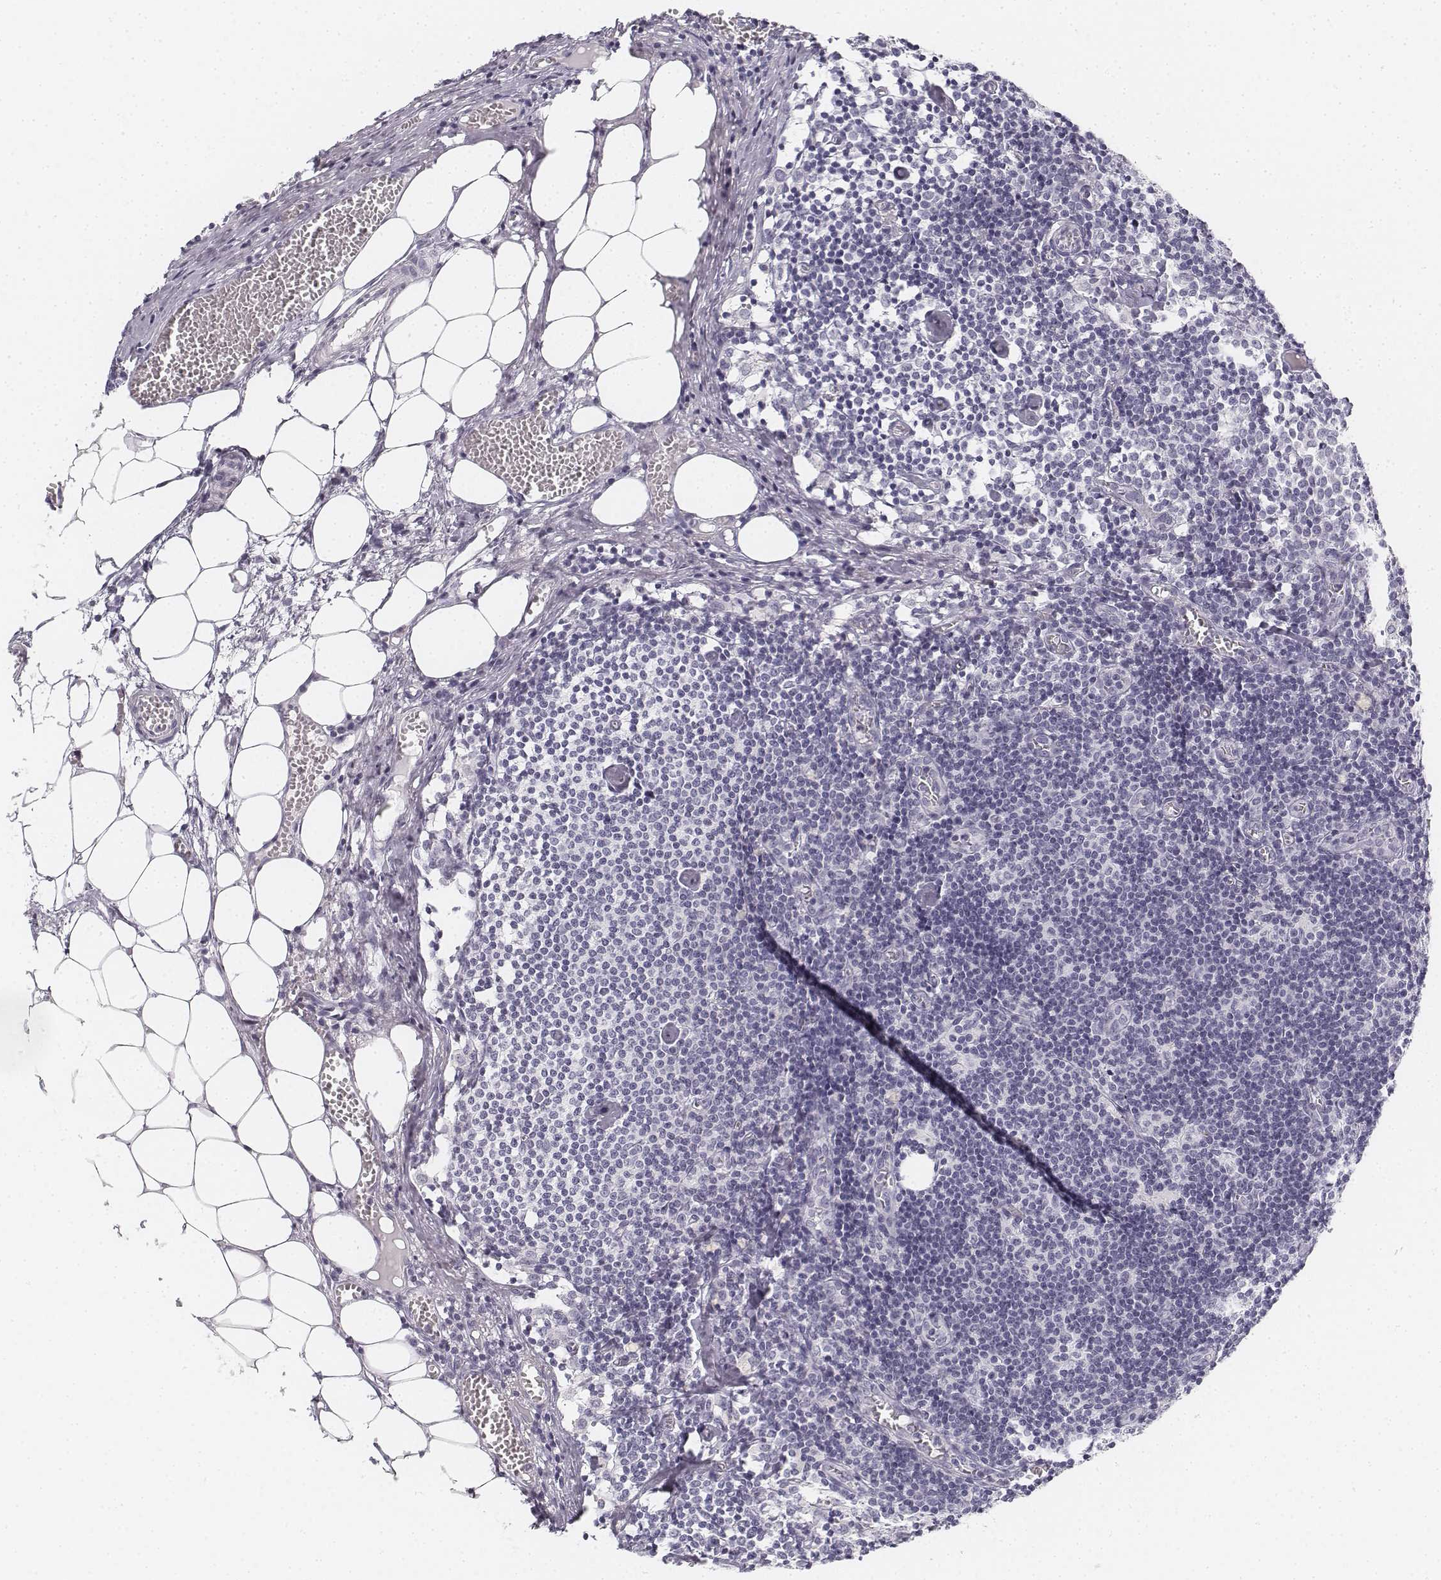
{"staining": {"intensity": "negative", "quantity": "none", "location": "none"}, "tissue": "lymph node", "cell_type": "Germinal center cells", "image_type": "normal", "snomed": [{"axis": "morphology", "description": "Normal tissue, NOS"}, {"axis": "topography", "description": "Lymph node"}], "caption": "The histopathology image reveals no staining of germinal center cells in normal lymph node. (DAB (3,3'-diaminobenzidine) immunohistochemistry with hematoxylin counter stain).", "gene": "KRT25", "patient": {"sex": "female", "age": 52}}